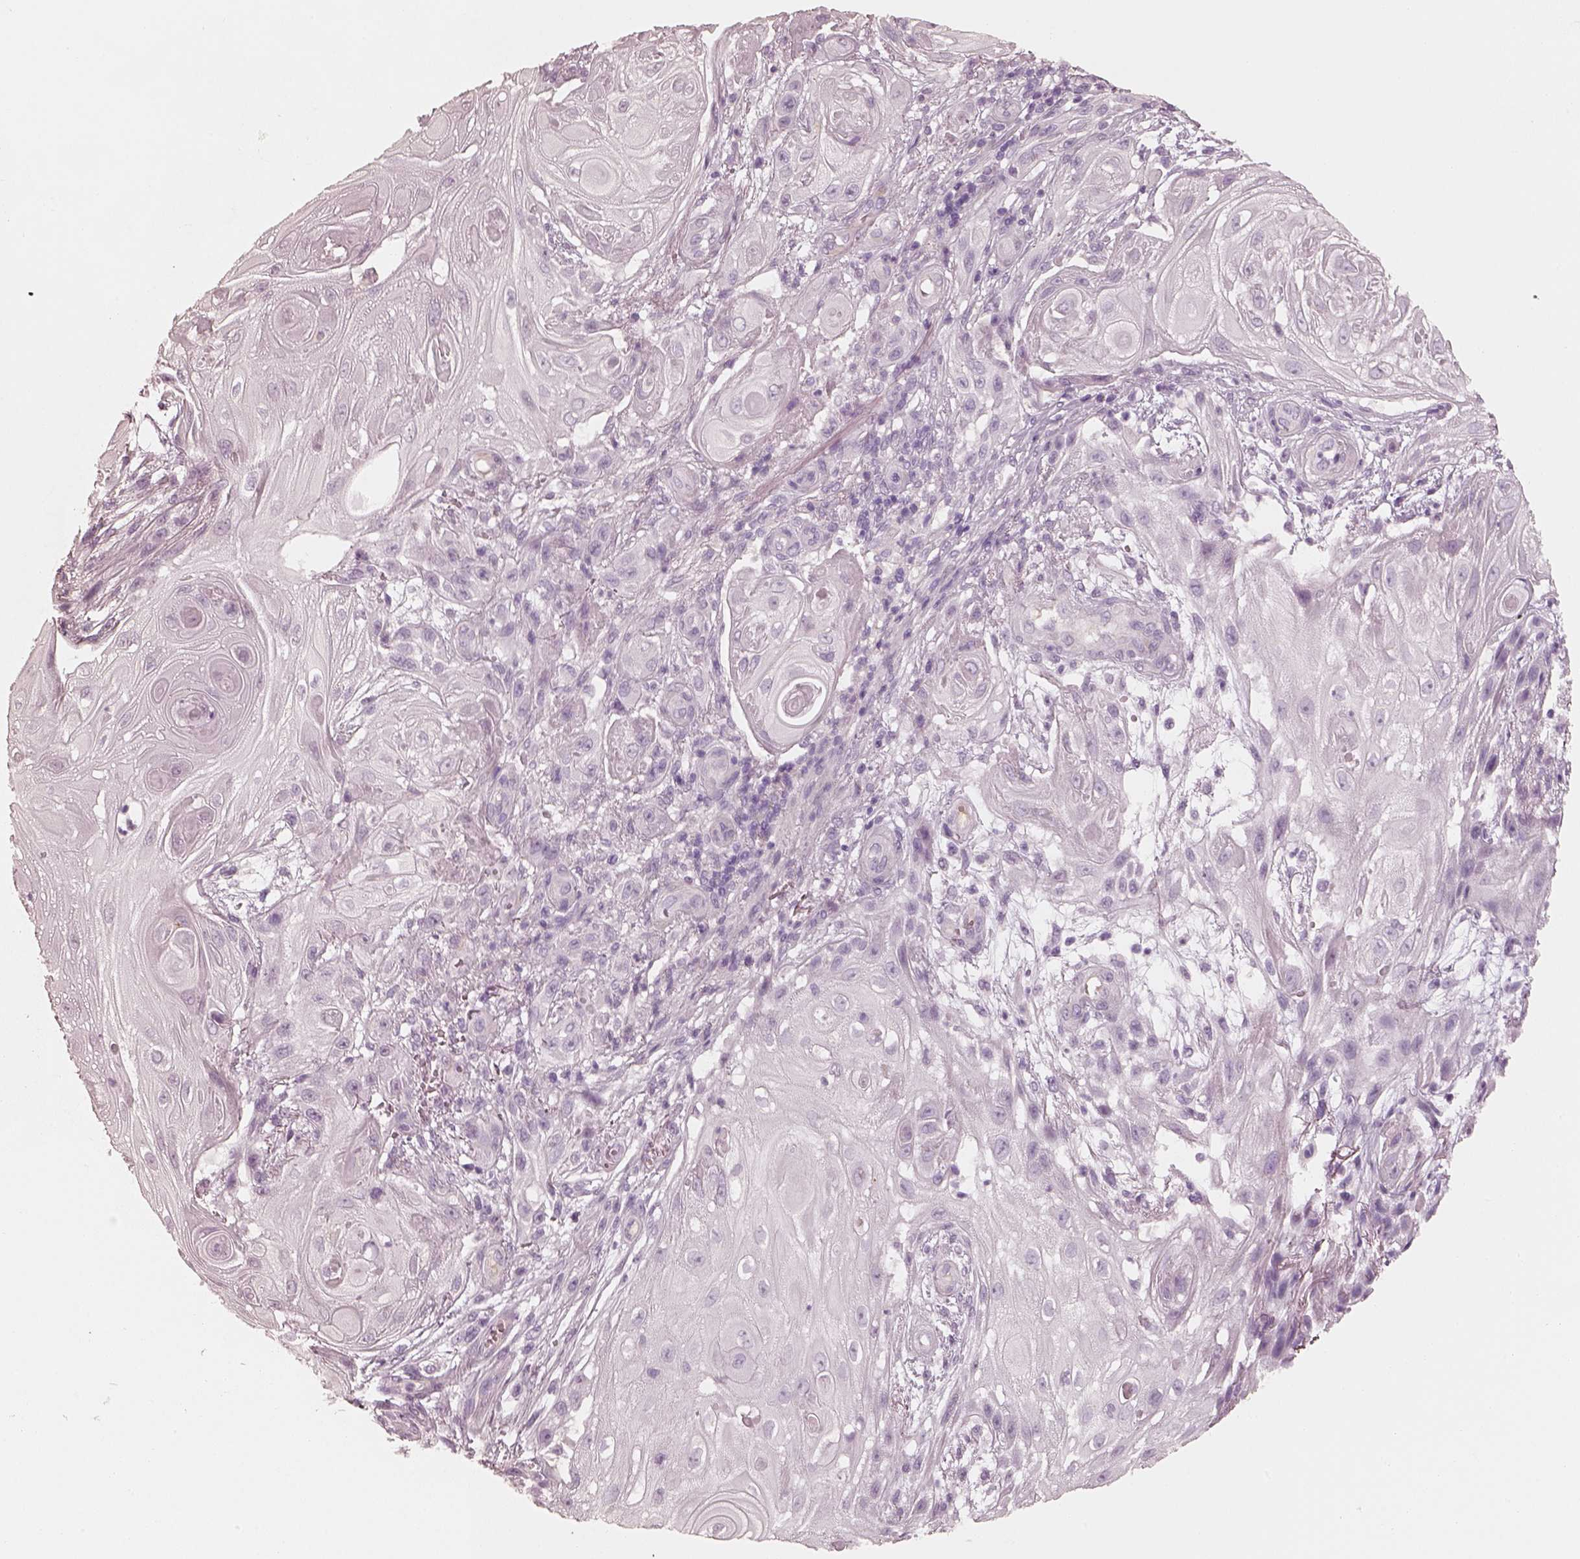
{"staining": {"intensity": "negative", "quantity": "none", "location": "none"}, "tissue": "skin cancer", "cell_type": "Tumor cells", "image_type": "cancer", "snomed": [{"axis": "morphology", "description": "Squamous cell carcinoma, NOS"}, {"axis": "topography", "description": "Skin"}], "caption": "Tumor cells are negative for protein expression in human skin squamous cell carcinoma.", "gene": "RS1", "patient": {"sex": "male", "age": 62}}